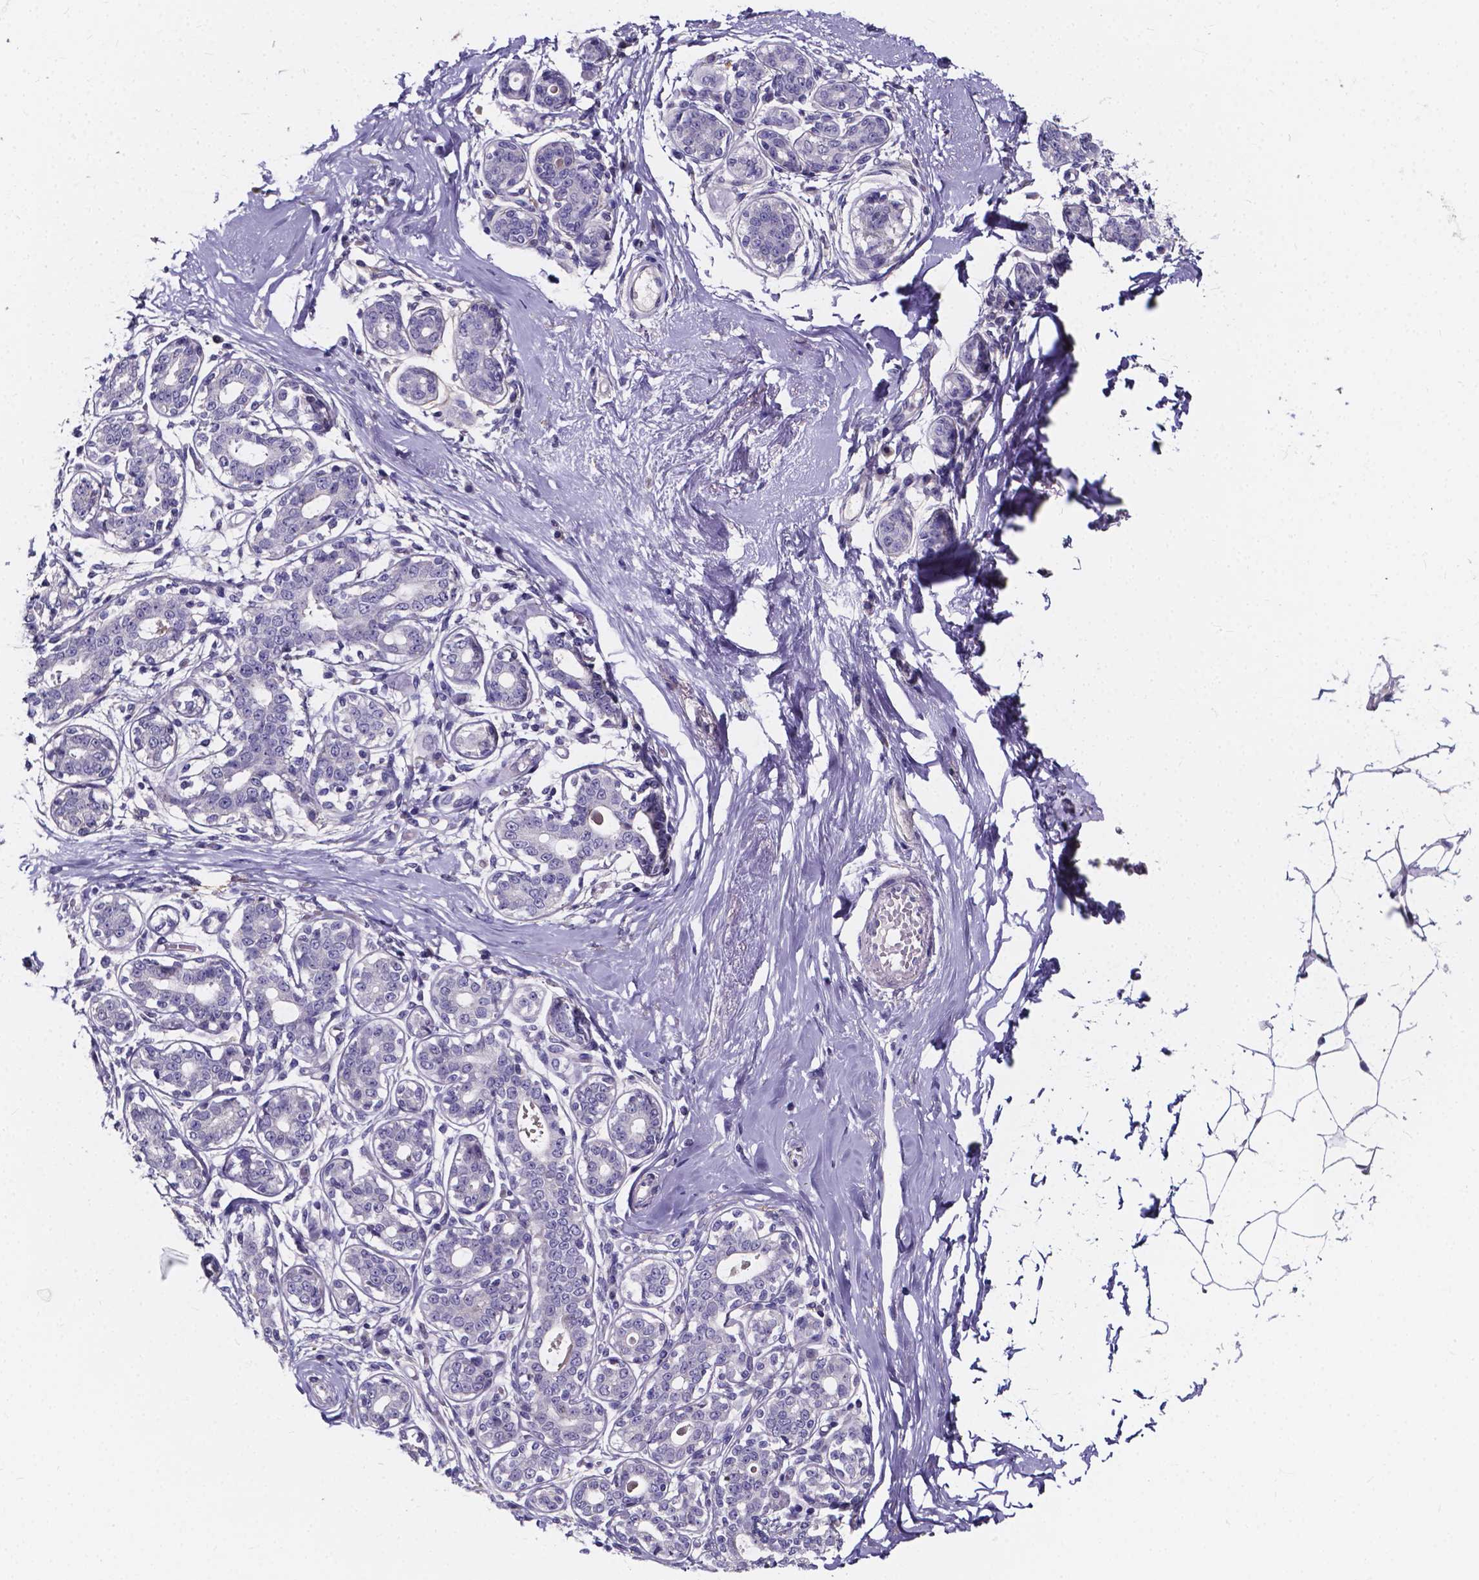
{"staining": {"intensity": "negative", "quantity": "none", "location": "none"}, "tissue": "breast", "cell_type": "Adipocytes", "image_type": "normal", "snomed": [{"axis": "morphology", "description": "Normal tissue, NOS"}, {"axis": "topography", "description": "Skin"}, {"axis": "topography", "description": "Breast"}], "caption": "Immunohistochemistry (IHC) histopathology image of normal human breast stained for a protein (brown), which displays no expression in adipocytes.", "gene": "SPOCD1", "patient": {"sex": "female", "age": 43}}